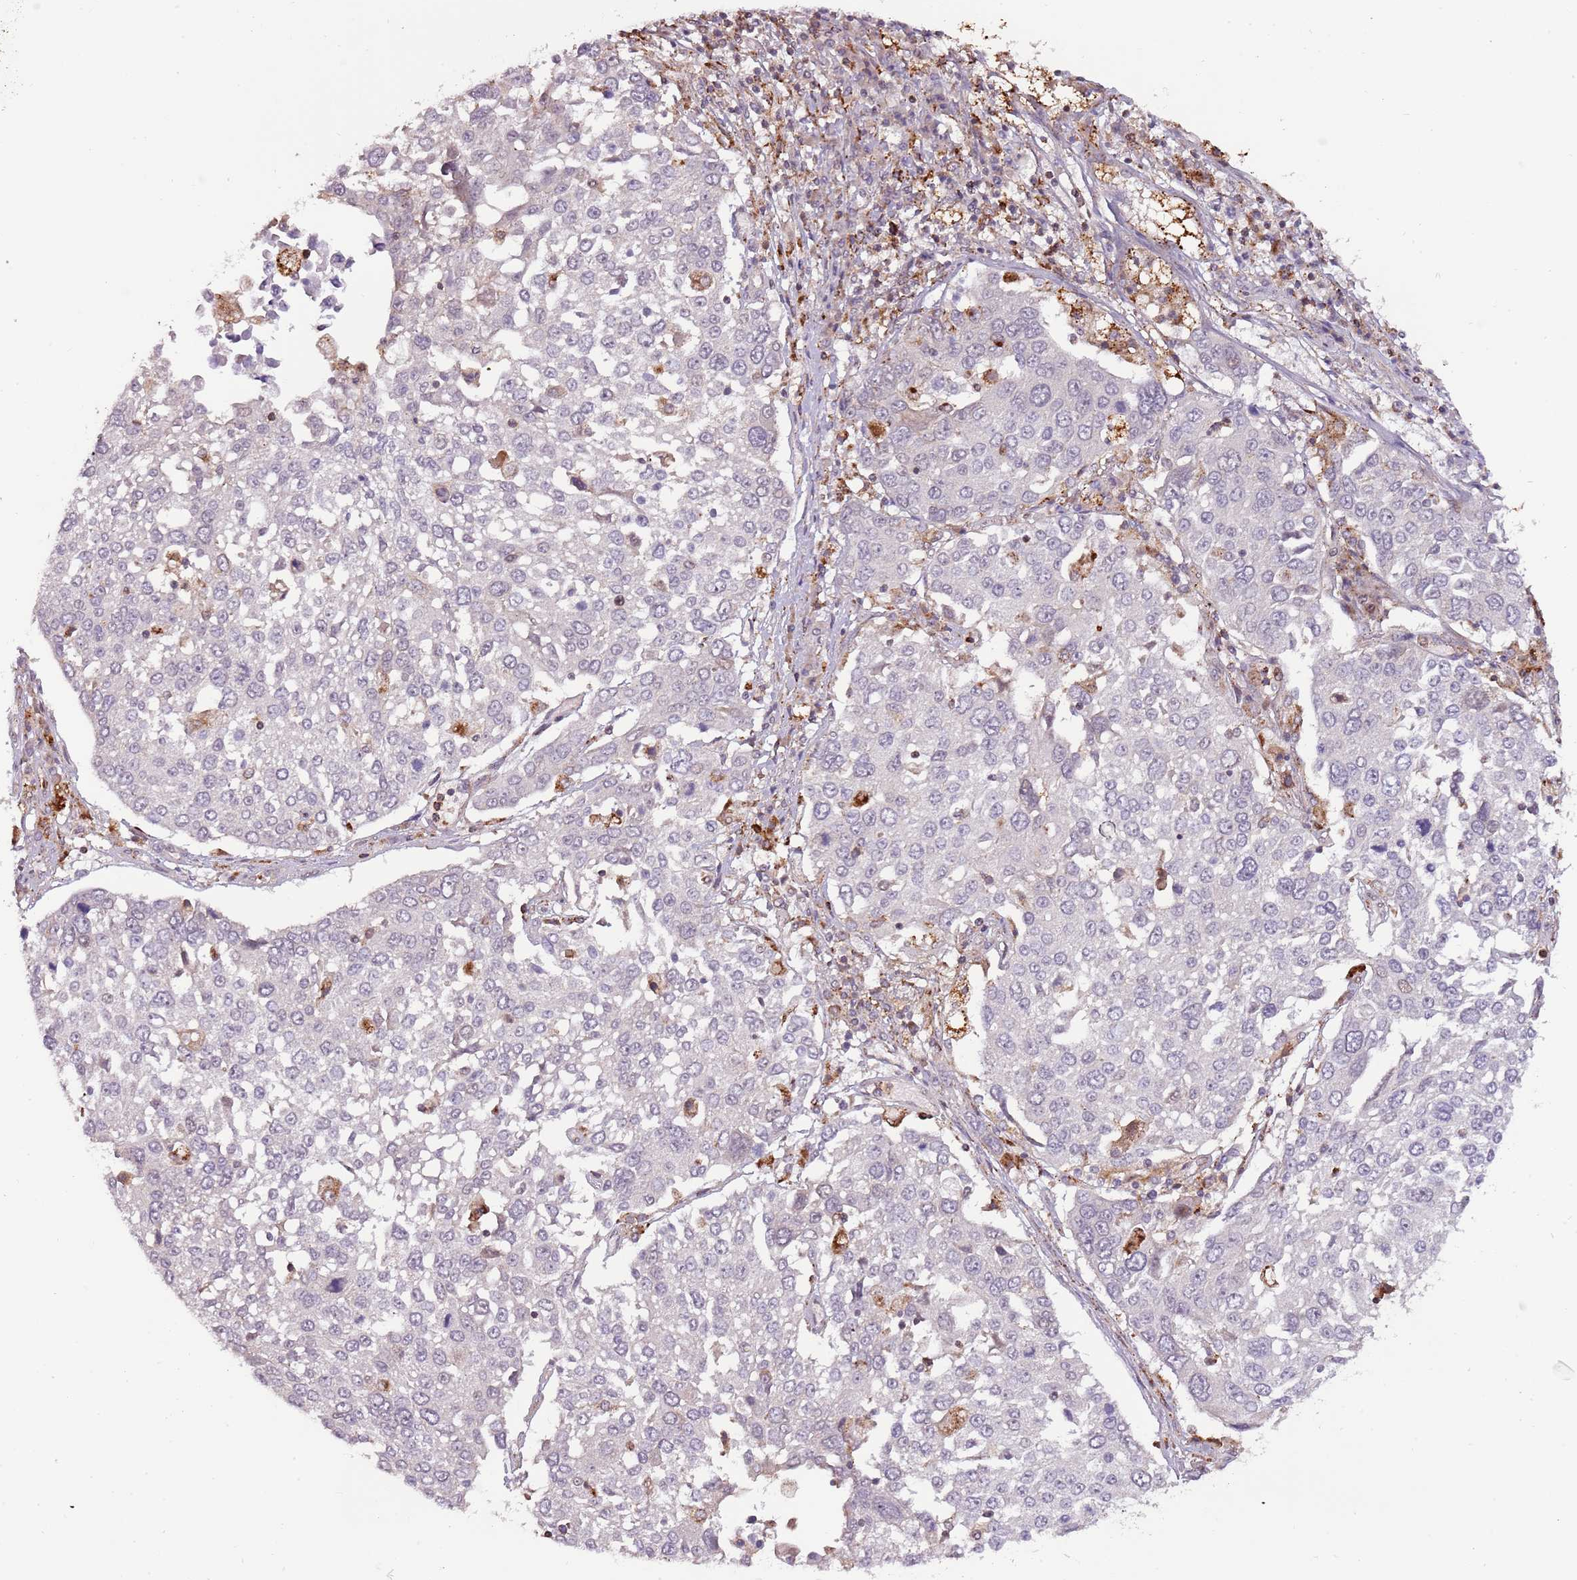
{"staining": {"intensity": "negative", "quantity": "none", "location": "none"}, "tissue": "lung cancer", "cell_type": "Tumor cells", "image_type": "cancer", "snomed": [{"axis": "morphology", "description": "Squamous cell carcinoma, NOS"}, {"axis": "topography", "description": "Lung"}], "caption": "Tumor cells show no significant expression in squamous cell carcinoma (lung). The staining was performed using DAB (3,3'-diaminobenzidine) to visualize the protein expression in brown, while the nuclei were stained in blue with hematoxylin (Magnification: 20x).", "gene": "ULK3", "patient": {"sex": "male", "age": 65}}